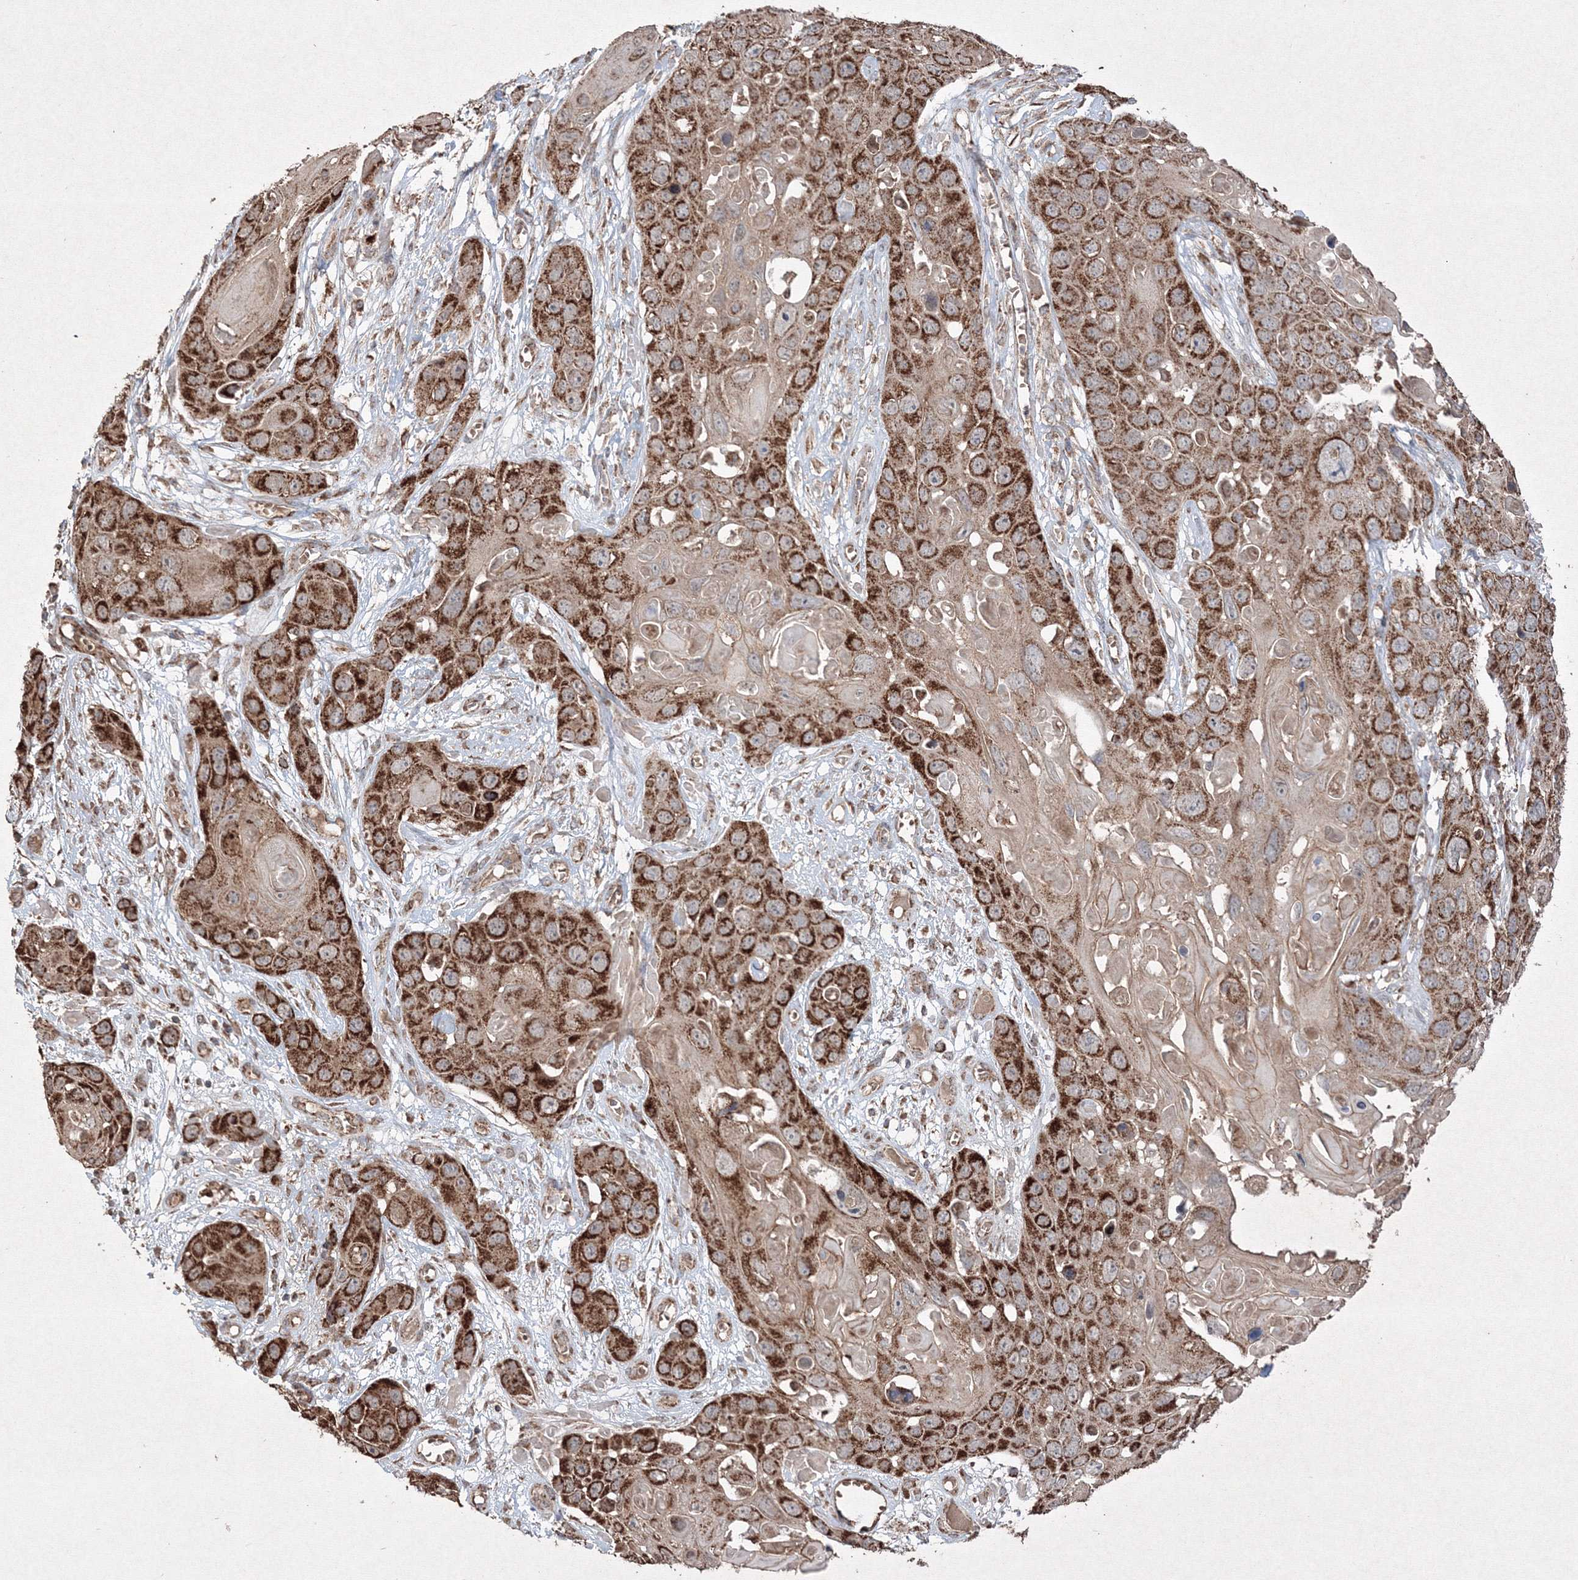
{"staining": {"intensity": "strong", "quantity": ">75%", "location": "cytoplasmic/membranous"}, "tissue": "skin cancer", "cell_type": "Tumor cells", "image_type": "cancer", "snomed": [{"axis": "morphology", "description": "Squamous cell carcinoma, NOS"}, {"axis": "topography", "description": "Skin"}], "caption": "Skin cancer (squamous cell carcinoma) was stained to show a protein in brown. There is high levels of strong cytoplasmic/membranous positivity in about >75% of tumor cells.", "gene": "GRSF1", "patient": {"sex": "male", "age": 55}}